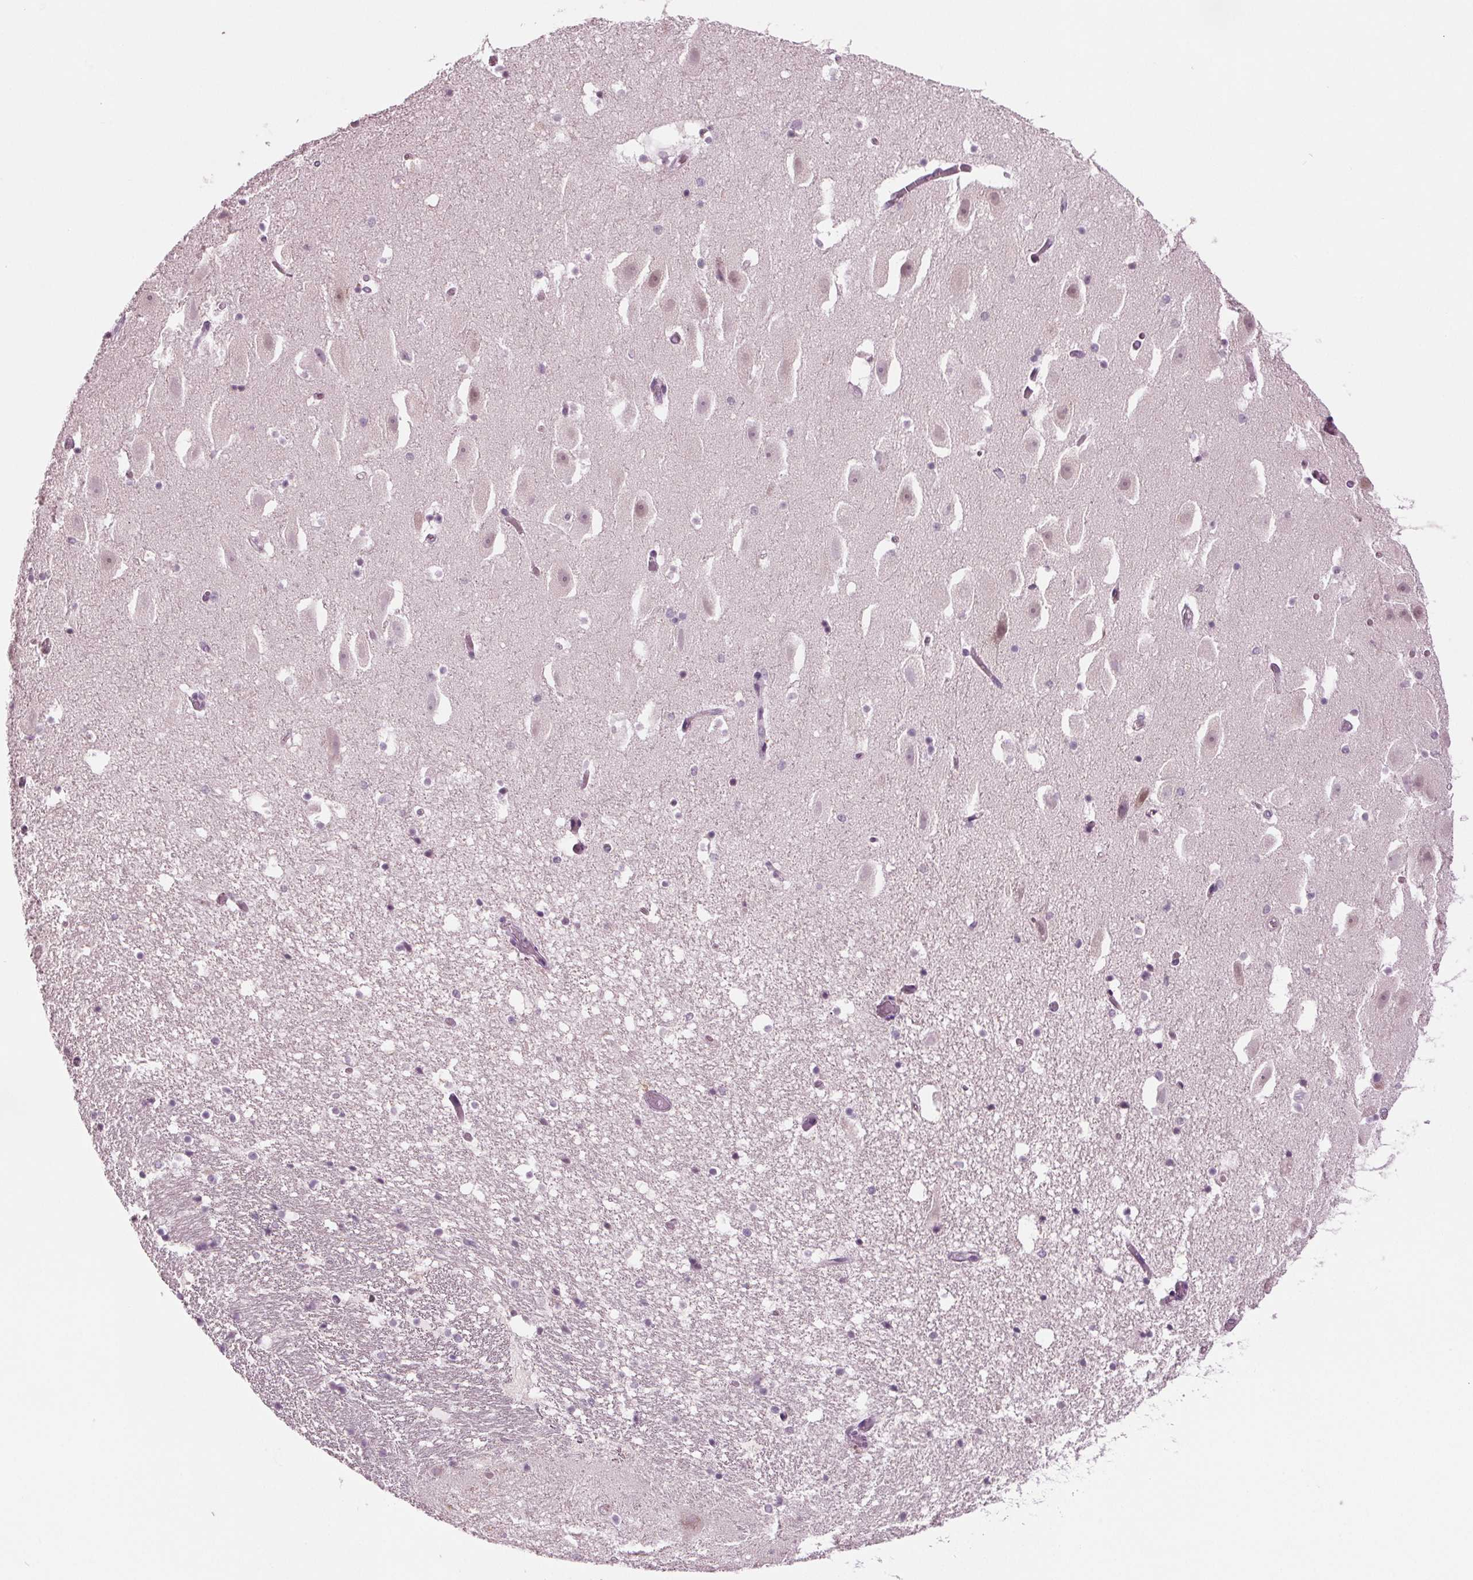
{"staining": {"intensity": "negative", "quantity": "none", "location": "none"}, "tissue": "hippocampus", "cell_type": "Glial cells", "image_type": "normal", "snomed": [{"axis": "morphology", "description": "Normal tissue, NOS"}, {"axis": "topography", "description": "Hippocampus"}], "caption": "Hippocampus was stained to show a protein in brown. There is no significant staining in glial cells. Nuclei are stained in blue.", "gene": "BHLHE22", "patient": {"sex": "male", "age": 26}}